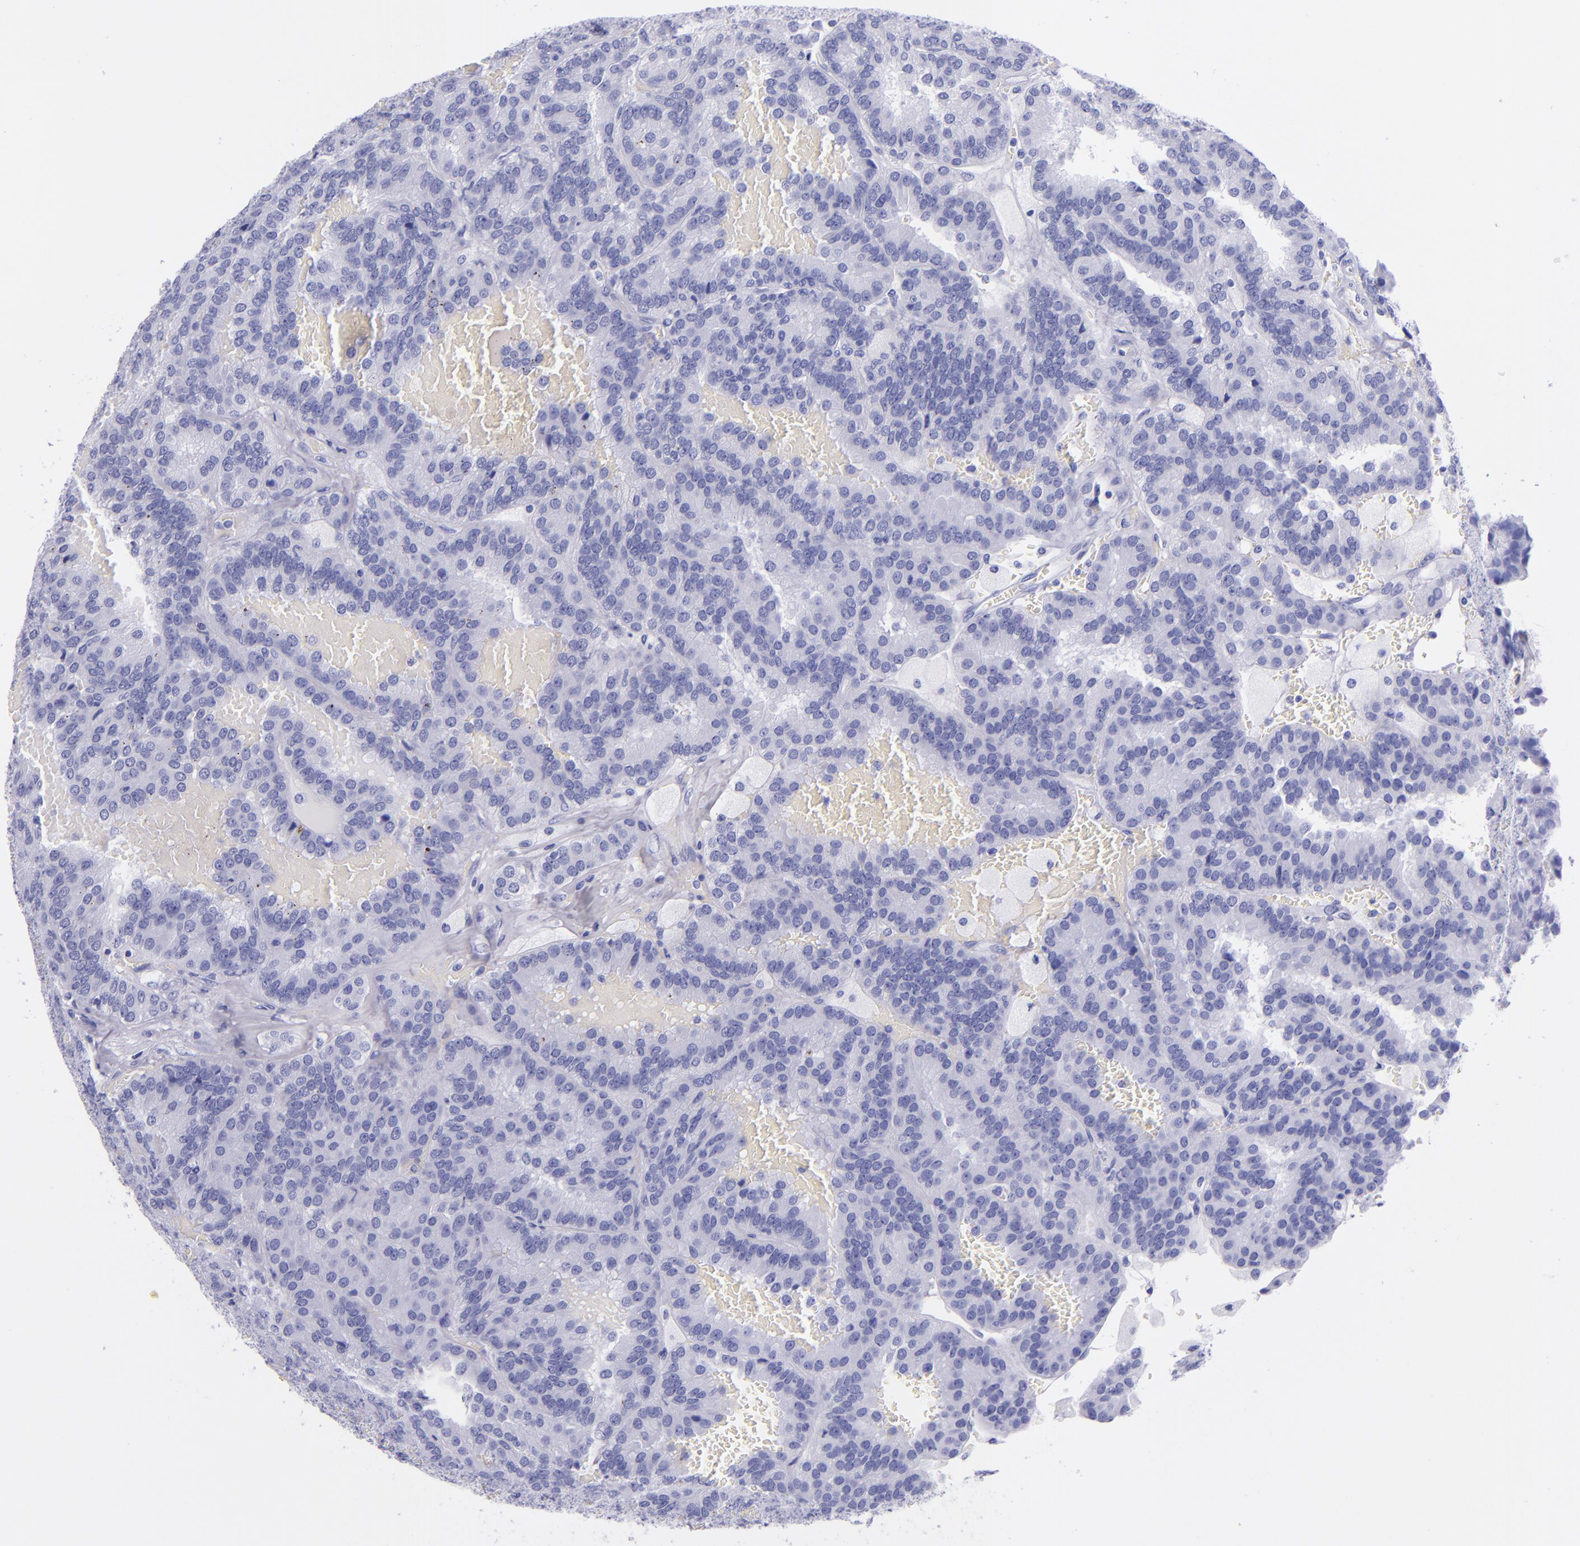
{"staining": {"intensity": "negative", "quantity": "none", "location": "none"}, "tissue": "renal cancer", "cell_type": "Tumor cells", "image_type": "cancer", "snomed": [{"axis": "morphology", "description": "Adenocarcinoma, NOS"}, {"axis": "topography", "description": "Kidney"}], "caption": "This is an immunohistochemistry photomicrograph of human renal cancer (adenocarcinoma). There is no positivity in tumor cells.", "gene": "LAG3", "patient": {"sex": "male", "age": 46}}